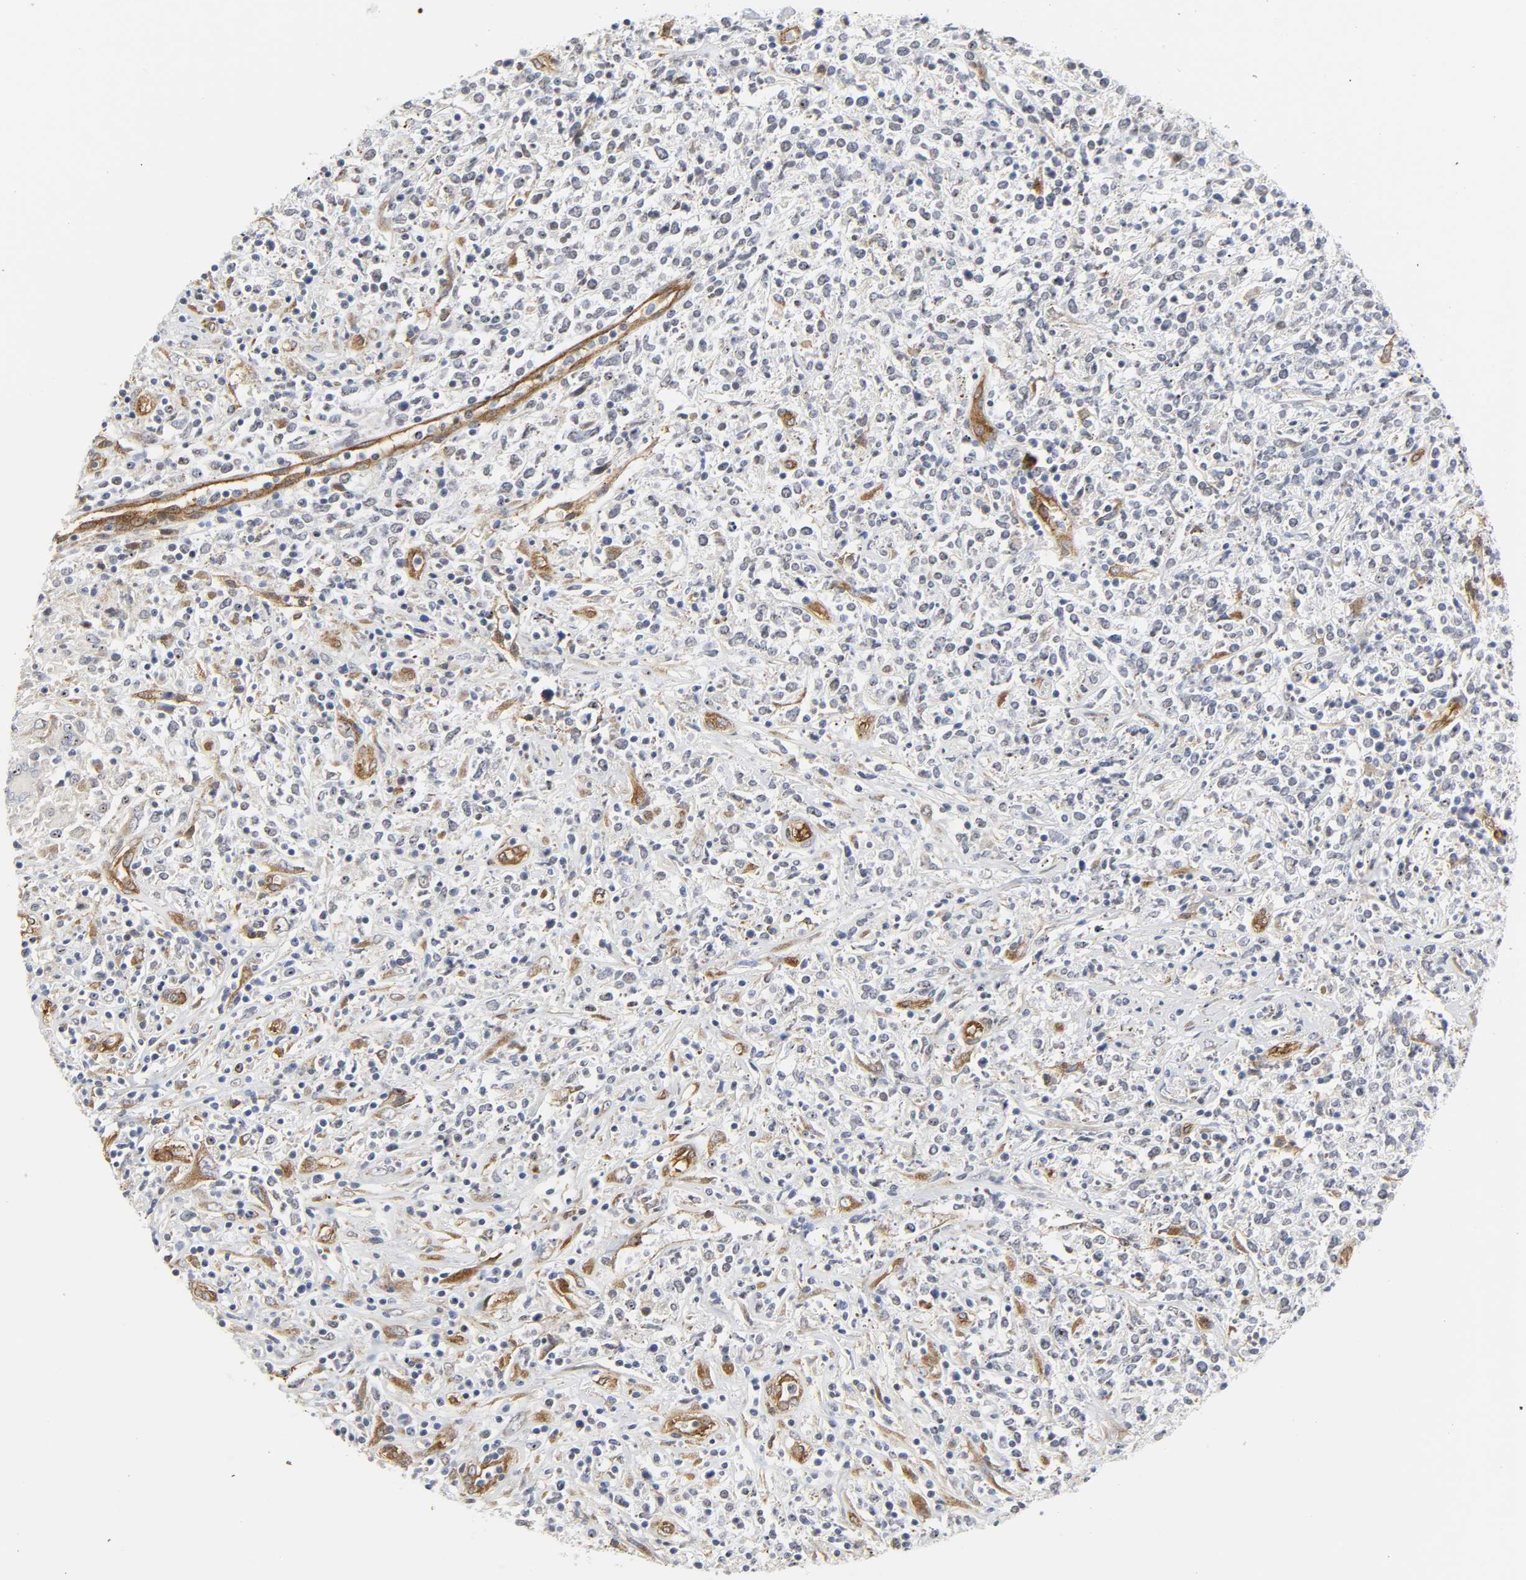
{"staining": {"intensity": "moderate", "quantity": "<25%", "location": "cytoplasmic/membranous"}, "tissue": "lymphoma", "cell_type": "Tumor cells", "image_type": "cancer", "snomed": [{"axis": "morphology", "description": "Malignant lymphoma, non-Hodgkin's type, High grade"}, {"axis": "topography", "description": "Lymph node"}], "caption": "DAB immunohistochemical staining of human lymphoma demonstrates moderate cytoplasmic/membranous protein positivity in about <25% of tumor cells. Nuclei are stained in blue.", "gene": "DOCK1", "patient": {"sex": "female", "age": 84}}